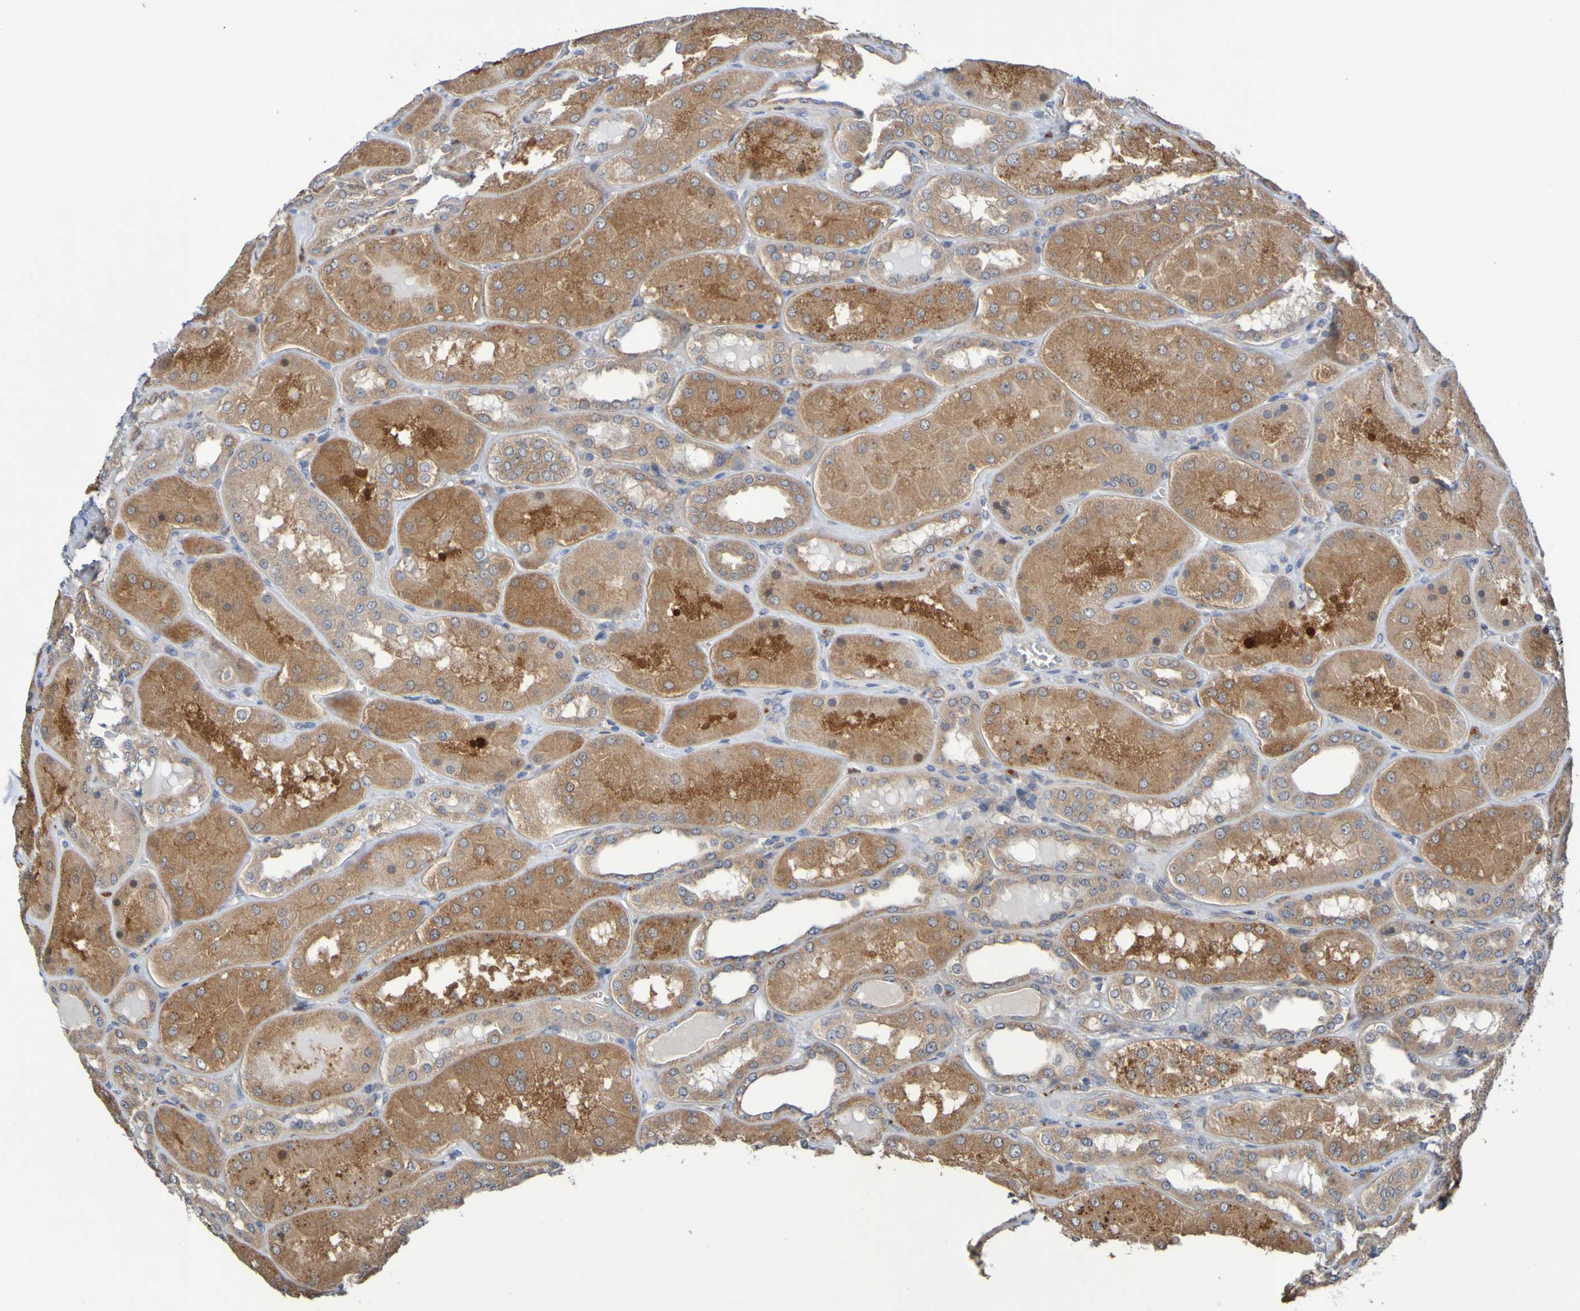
{"staining": {"intensity": "weak", "quantity": "<25%", "location": "cytoplasmic/membranous"}, "tissue": "kidney", "cell_type": "Cells in glomeruli", "image_type": "normal", "snomed": [{"axis": "morphology", "description": "Normal tissue, NOS"}, {"axis": "topography", "description": "Kidney"}], "caption": "A photomicrograph of kidney stained for a protein displays no brown staining in cells in glomeruli. (DAB IHC with hematoxylin counter stain).", "gene": "SDK1", "patient": {"sex": "female", "age": 56}}